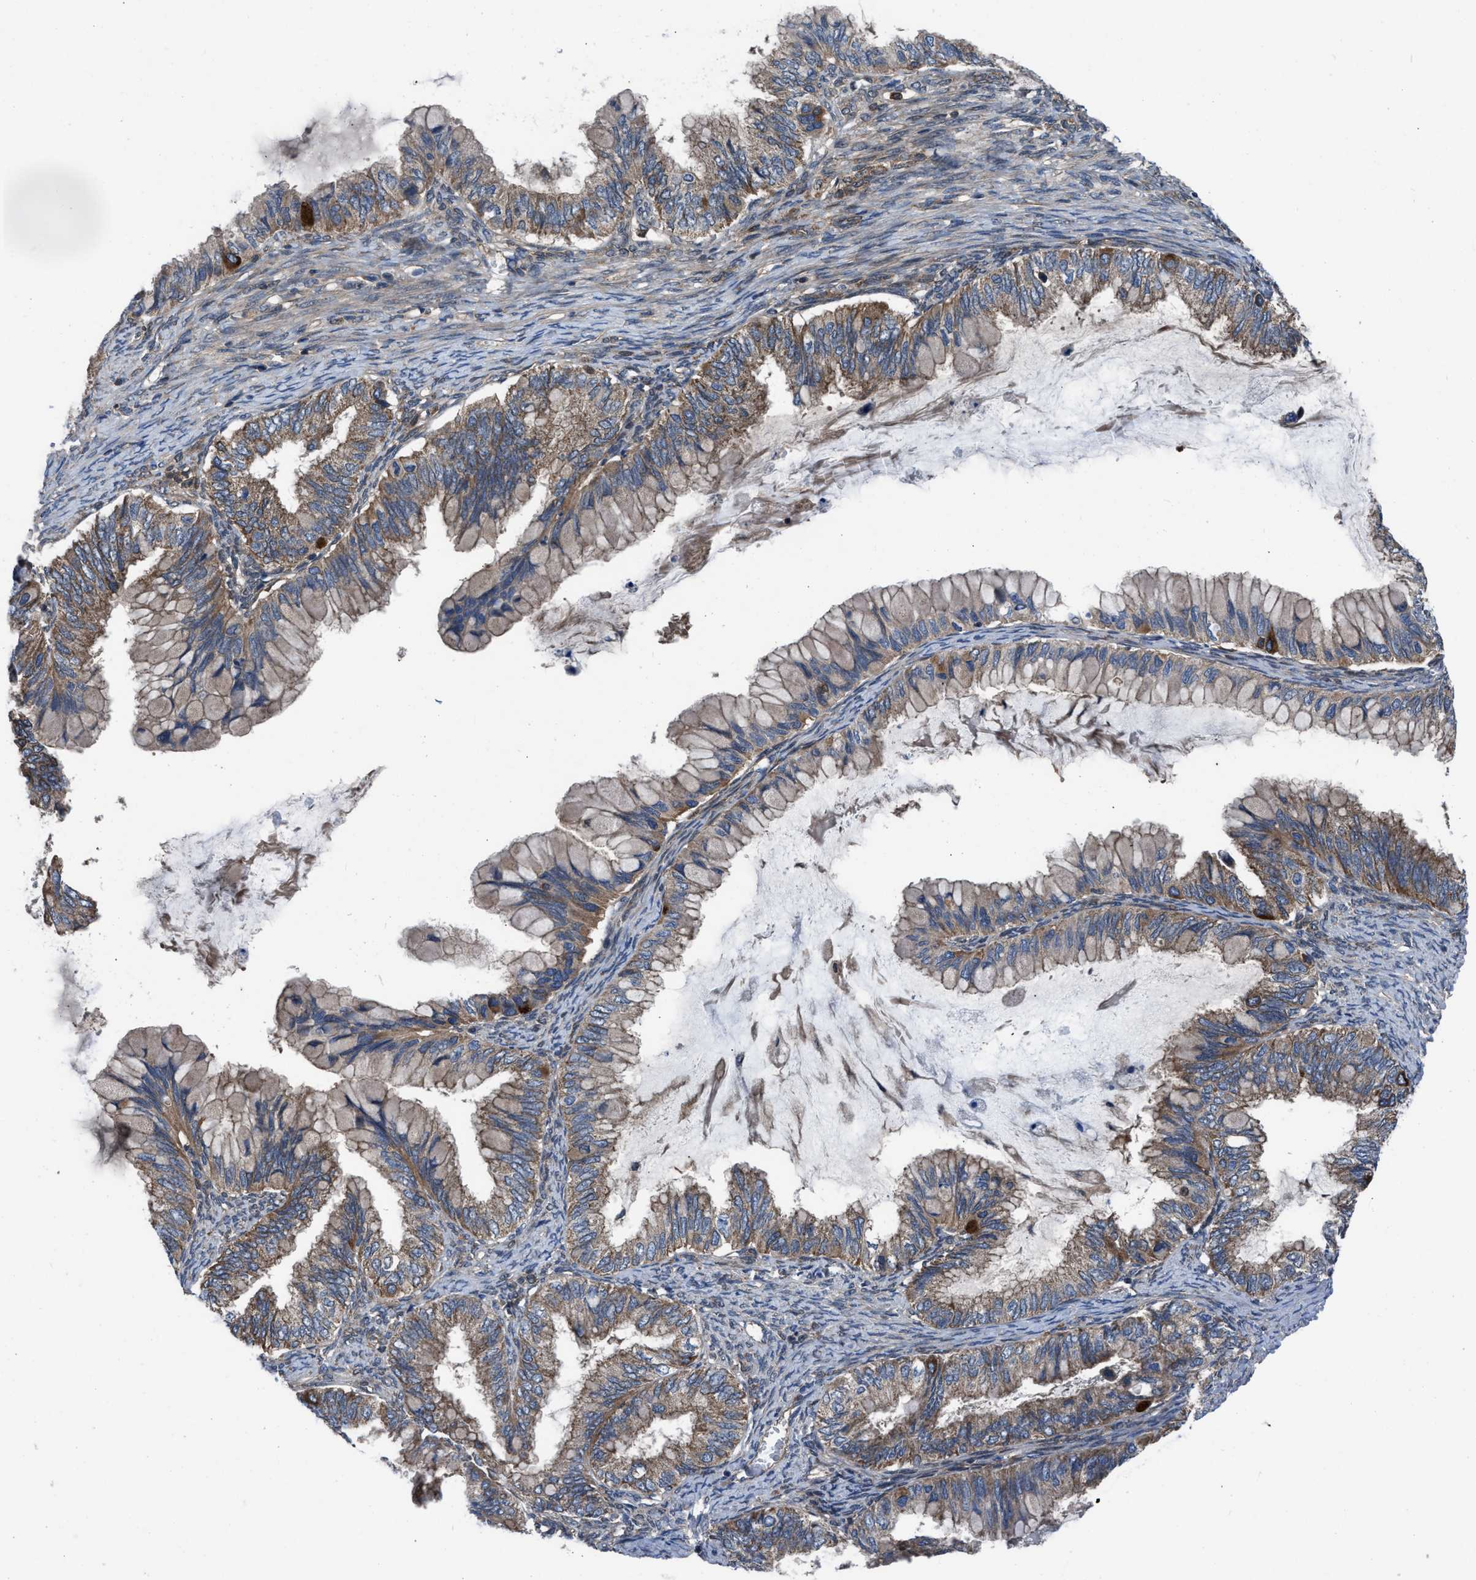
{"staining": {"intensity": "moderate", "quantity": ">75%", "location": "cytoplasmic/membranous"}, "tissue": "ovarian cancer", "cell_type": "Tumor cells", "image_type": "cancer", "snomed": [{"axis": "morphology", "description": "Cystadenocarcinoma, mucinous, NOS"}, {"axis": "topography", "description": "Ovary"}], "caption": "This is a micrograph of IHC staining of mucinous cystadenocarcinoma (ovarian), which shows moderate expression in the cytoplasmic/membranous of tumor cells.", "gene": "USP25", "patient": {"sex": "female", "age": 80}}